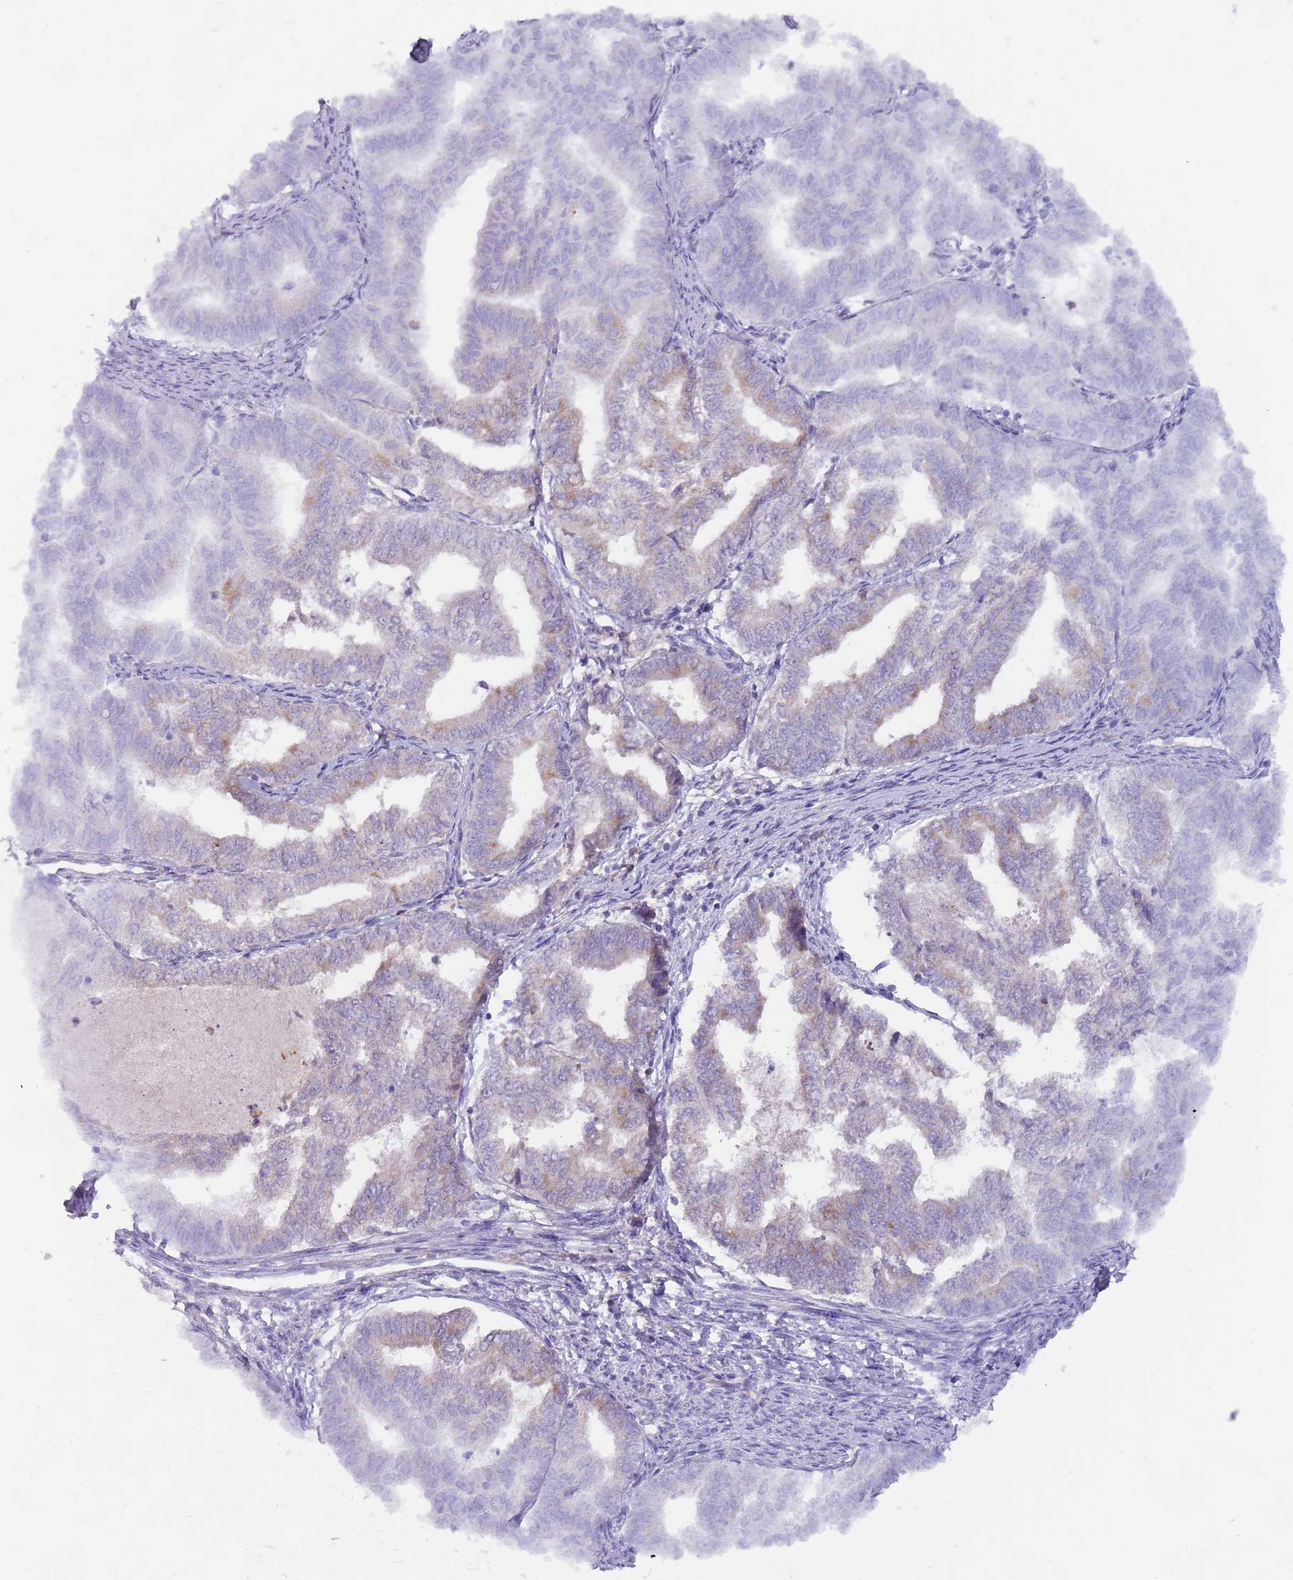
{"staining": {"intensity": "weak", "quantity": "<25%", "location": "cytoplasmic/membranous"}, "tissue": "endometrial cancer", "cell_type": "Tumor cells", "image_type": "cancer", "snomed": [{"axis": "morphology", "description": "Adenocarcinoma, NOS"}, {"axis": "topography", "description": "Endometrium"}], "caption": "Image shows no significant protein positivity in tumor cells of endometrial cancer (adenocarcinoma).", "gene": "TMEM251", "patient": {"sex": "female", "age": 79}}